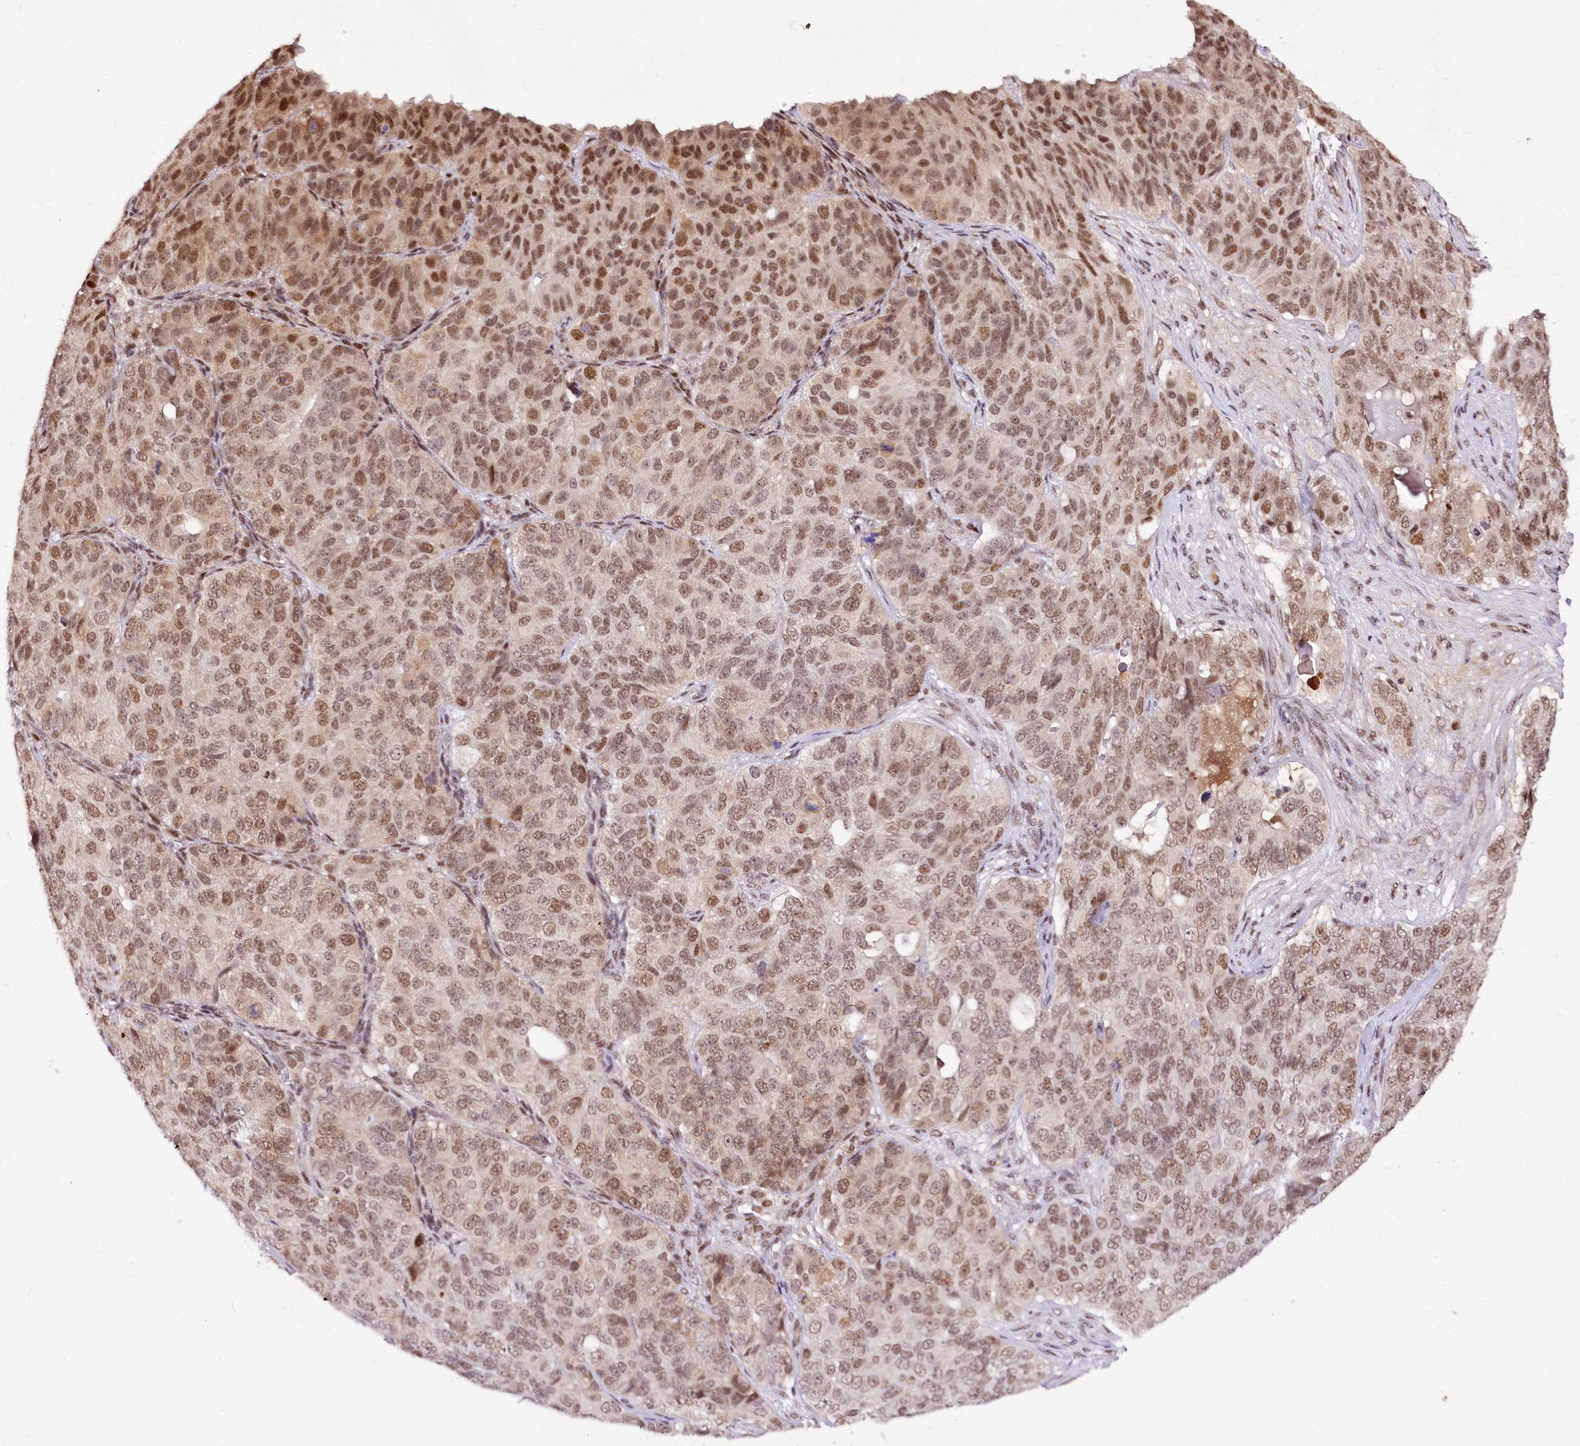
{"staining": {"intensity": "moderate", "quantity": ">75%", "location": "nuclear"}, "tissue": "ovarian cancer", "cell_type": "Tumor cells", "image_type": "cancer", "snomed": [{"axis": "morphology", "description": "Carcinoma, endometroid"}, {"axis": "topography", "description": "Ovary"}], "caption": "This is a micrograph of immunohistochemistry staining of ovarian cancer (endometroid carcinoma), which shows moderate expression in the nuclear of tumor cells.", "gene": "POLA2", "patient": {"sex": "female", "age": 51}}